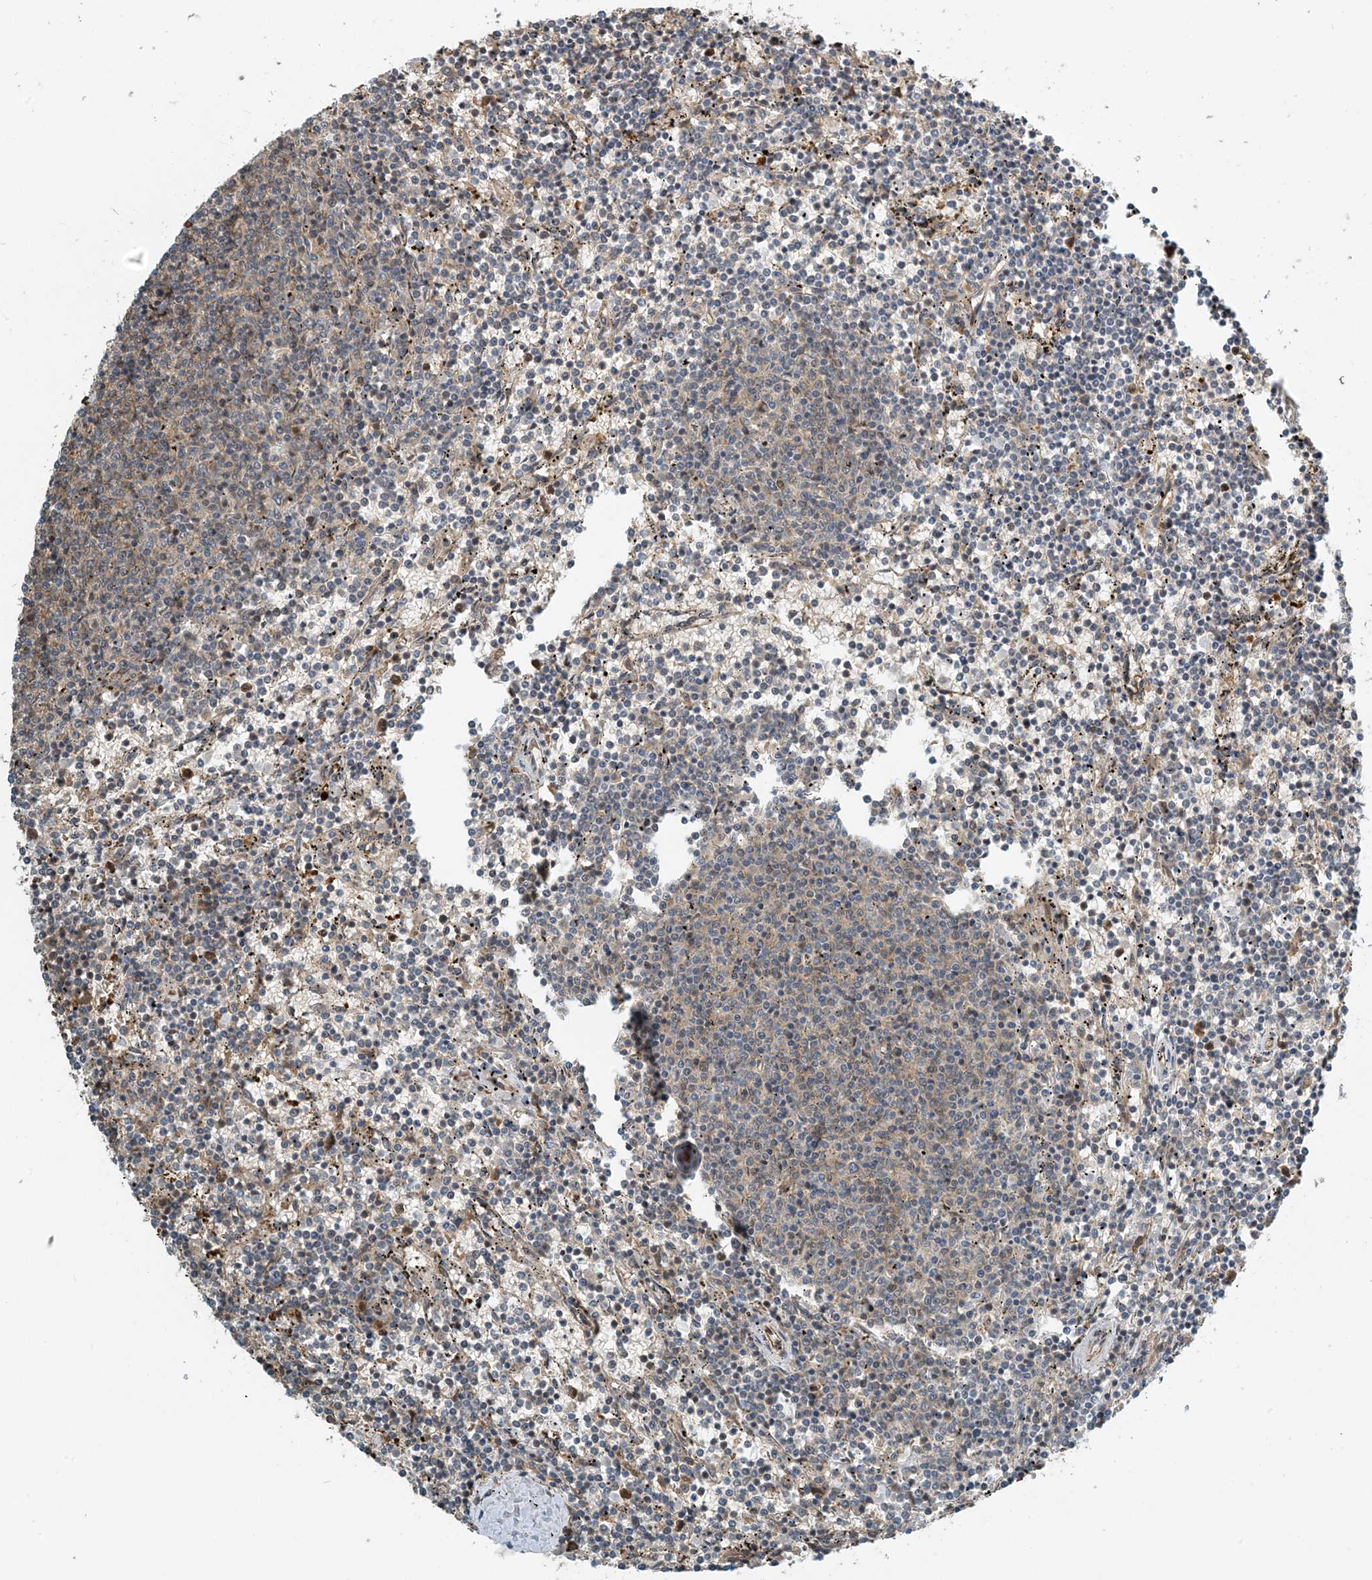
{"staining": {"intensity": "negative", "quantity": "none", "location": "none"}, "tissue": "lymphoma", "cell_type": "Tumor cells", "image_type": "cancer", "snomed": [{"axis": "morphology", "description": "Malignant lymphoma, non-Hodgkin's type, Low grade"}, {"axis": "topography", "description": "Spleen"}], "caption": "Immunohistochemistry (IHC) image of neoplastic tissue: human low-grade malignant lymphoma, non-Hodgkin's type stained with DAB (3,3'-diaminobenzidine) exhibits no significant protein positivity in tumor cells.", "gene": "ZBTB3", "patient": {"sex": "female", "age": 50}}